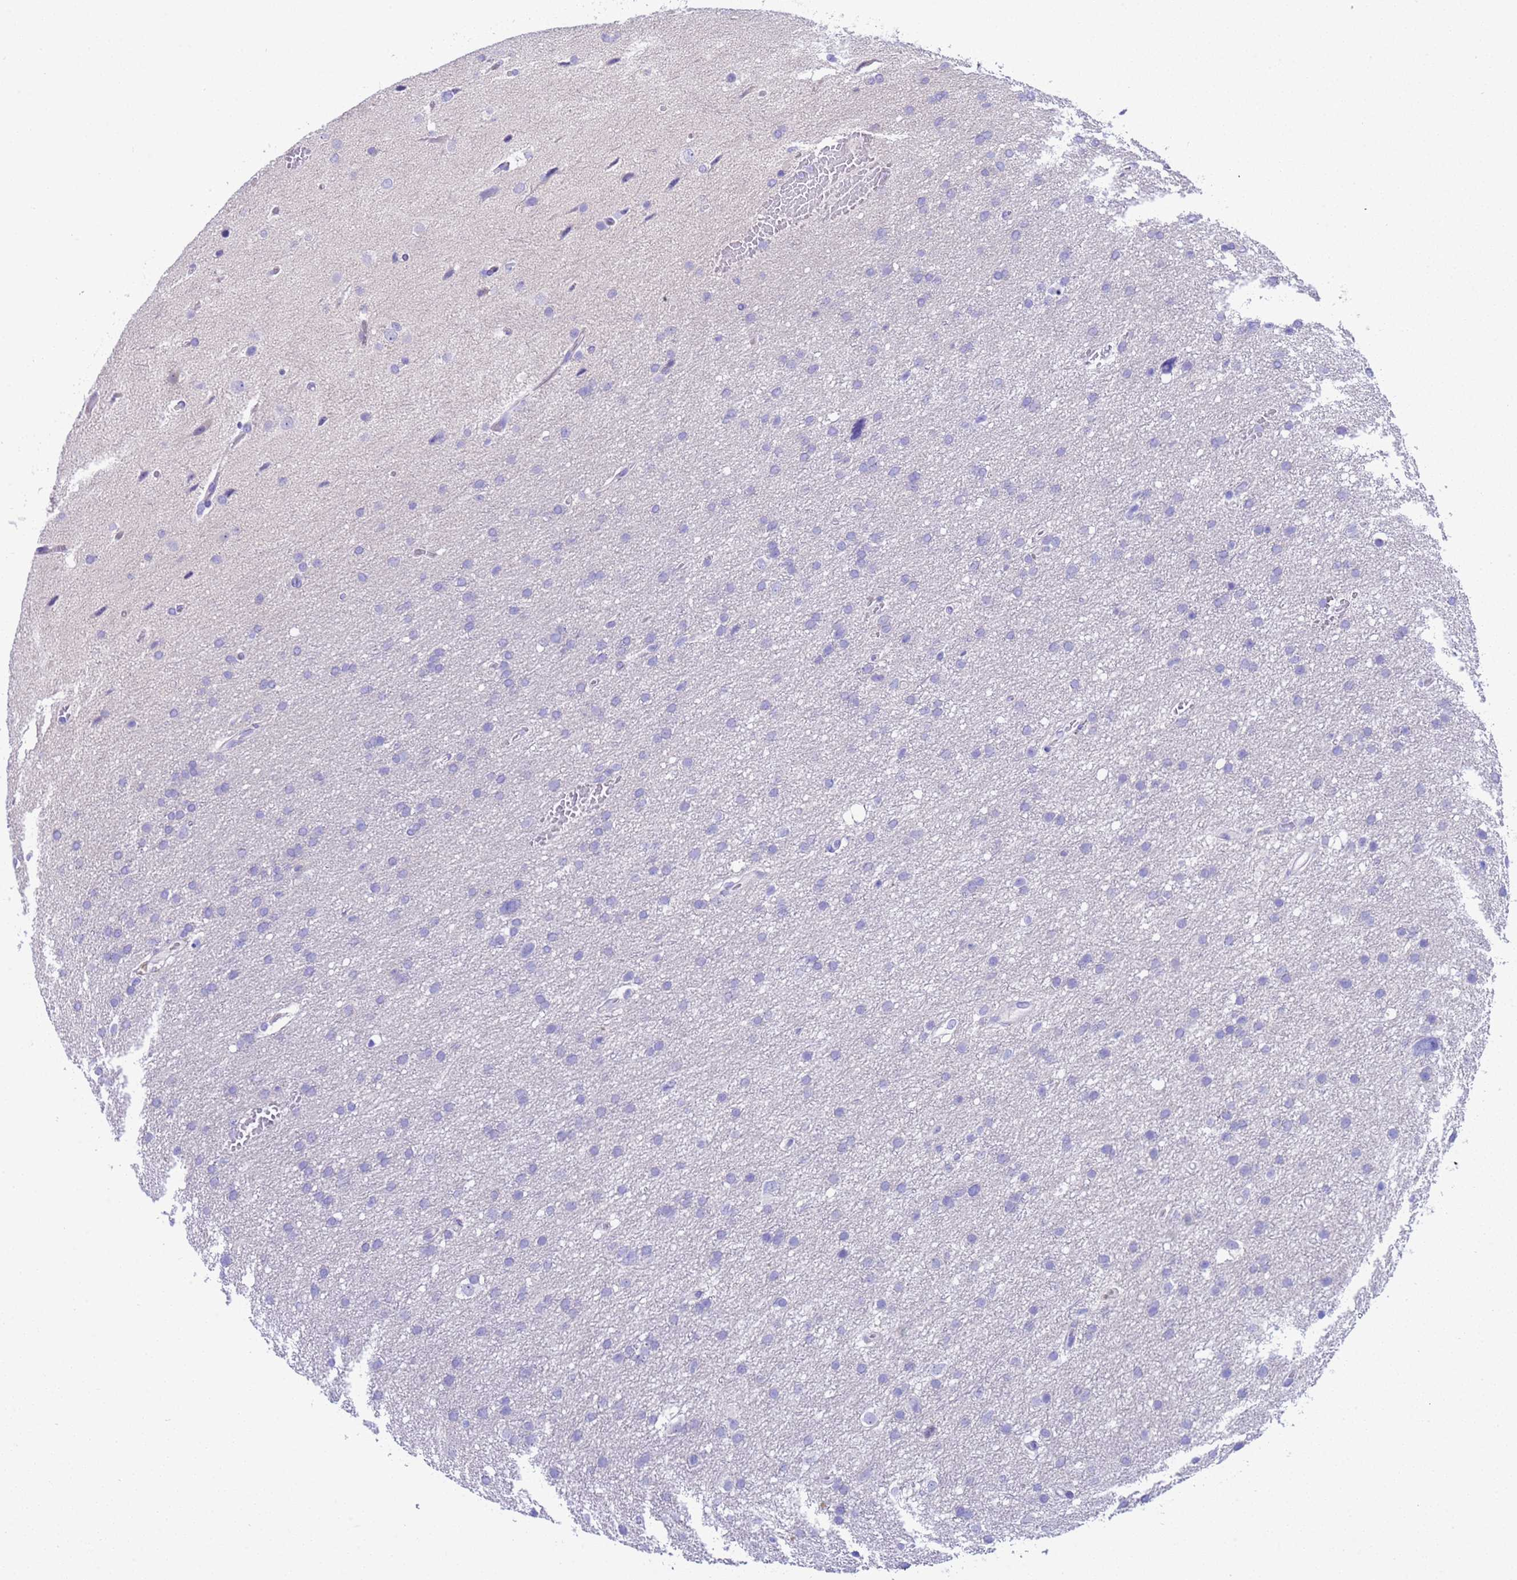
{"staining": {"intensity": "negative", "quantity": "none", "location": "none"}, "tissue": "glioma", "cell_type": "Tumor cells", "image_type": "cancer", "snomed": [{"axis": "morphology", "description": "Glioma, malignant, High grade"}, {"axis": "topography", "description": "Cerebral cortex"}], "caption": "This is an immunohistochemistry (IHC) image of glioma. There is no expression in tumor cells.", "gene": "USP38", "patient": {"sex": "female", "age": 36}}